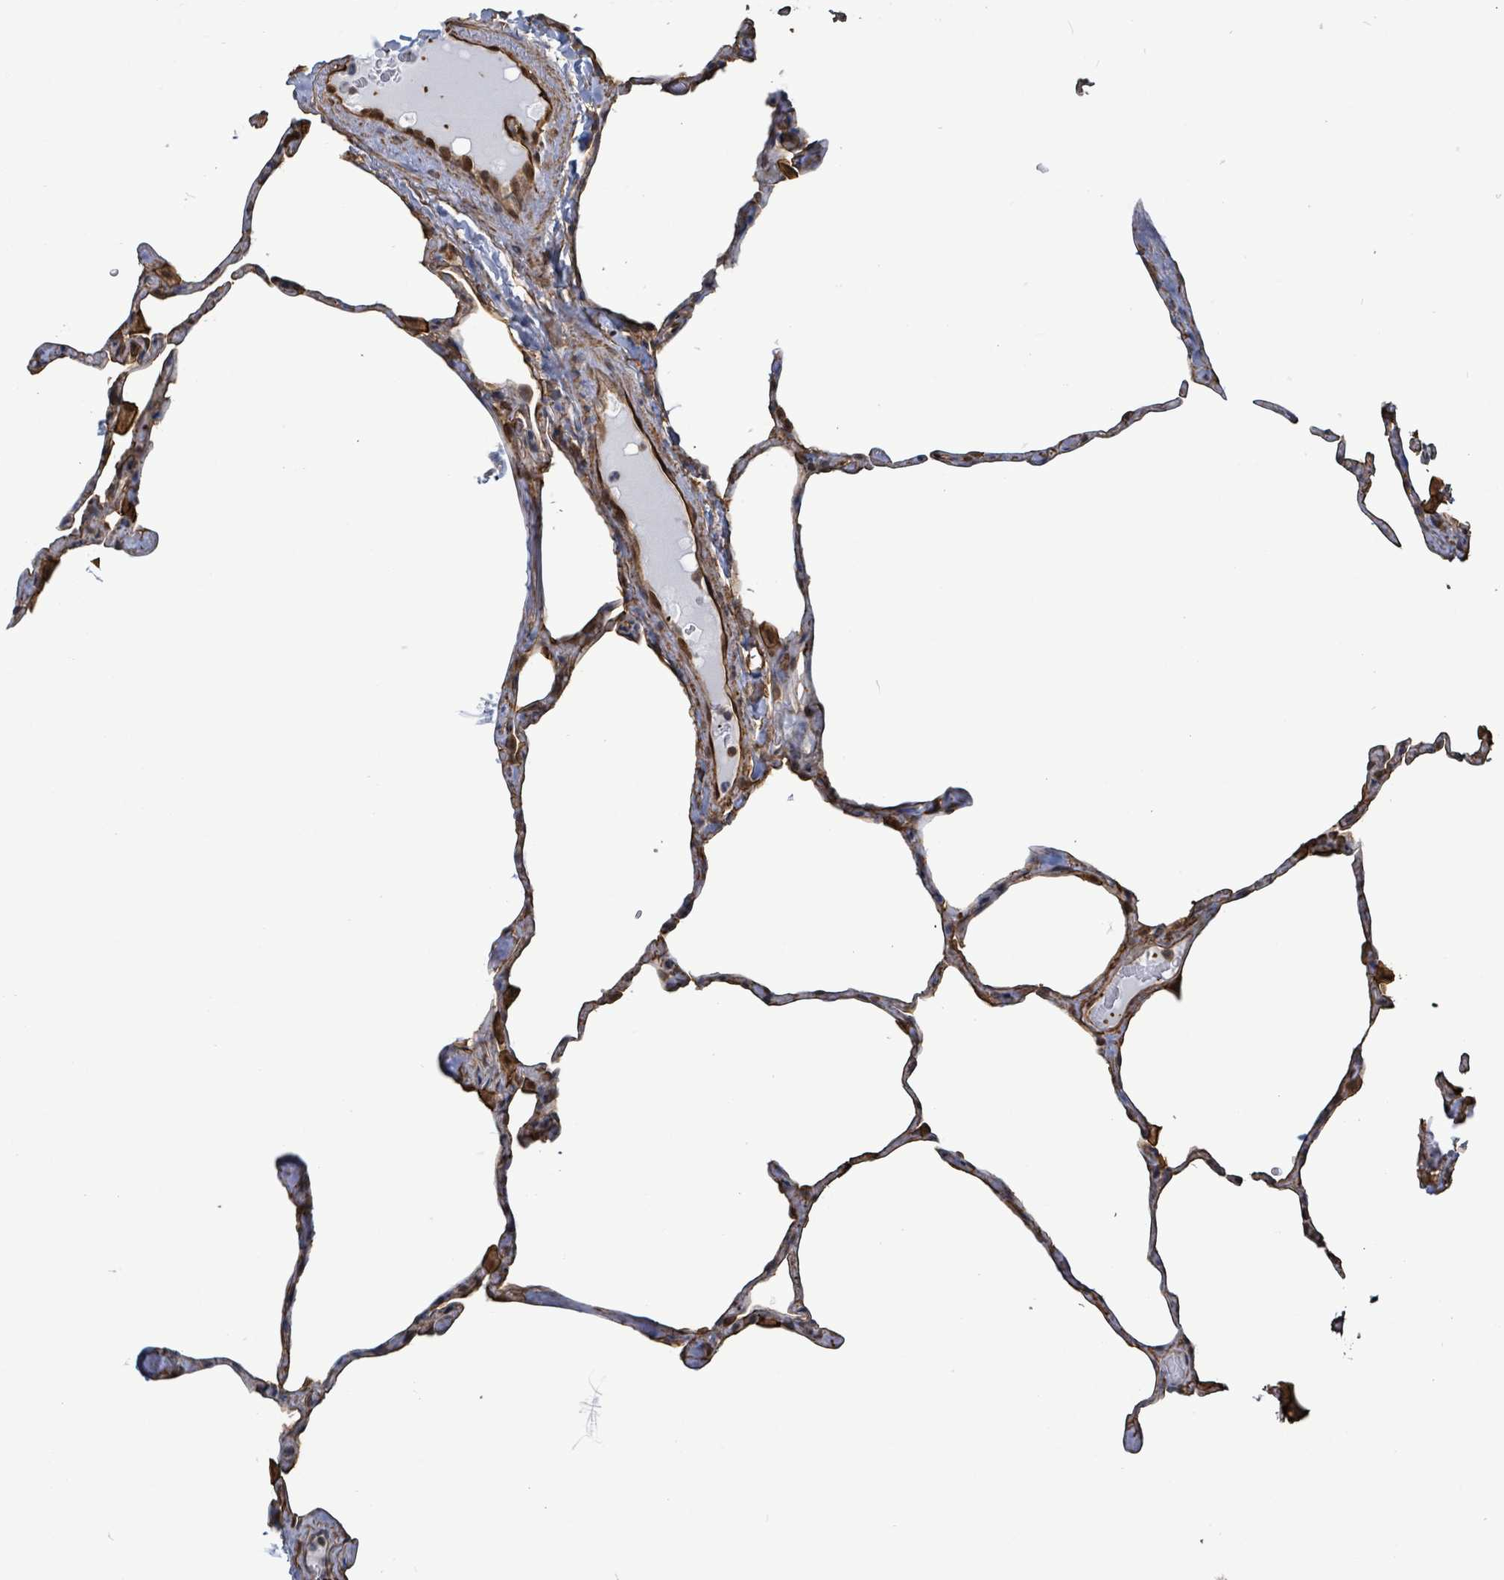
{"staining": {"intensity": "strong", "quantity": "25%-75%", "location": "cytoplasmic/membranous"}, "tissue": "lung", "cell_type": "Alveolar cells", "image_type": "normal", "snomed": [{"axis": "morphology", "description": "Normal tissue, NOS"}, {"axis": "topography", "description": "Lung"}], "caption": "This photomicrograph displays IHC staining of benign human lung, with high strong cytoplasmic/membranous positivity in about 25%-75% of alveolar cells.", "gene": "PRKRIP1", "patient": {"sex": "male", "age": 65}}